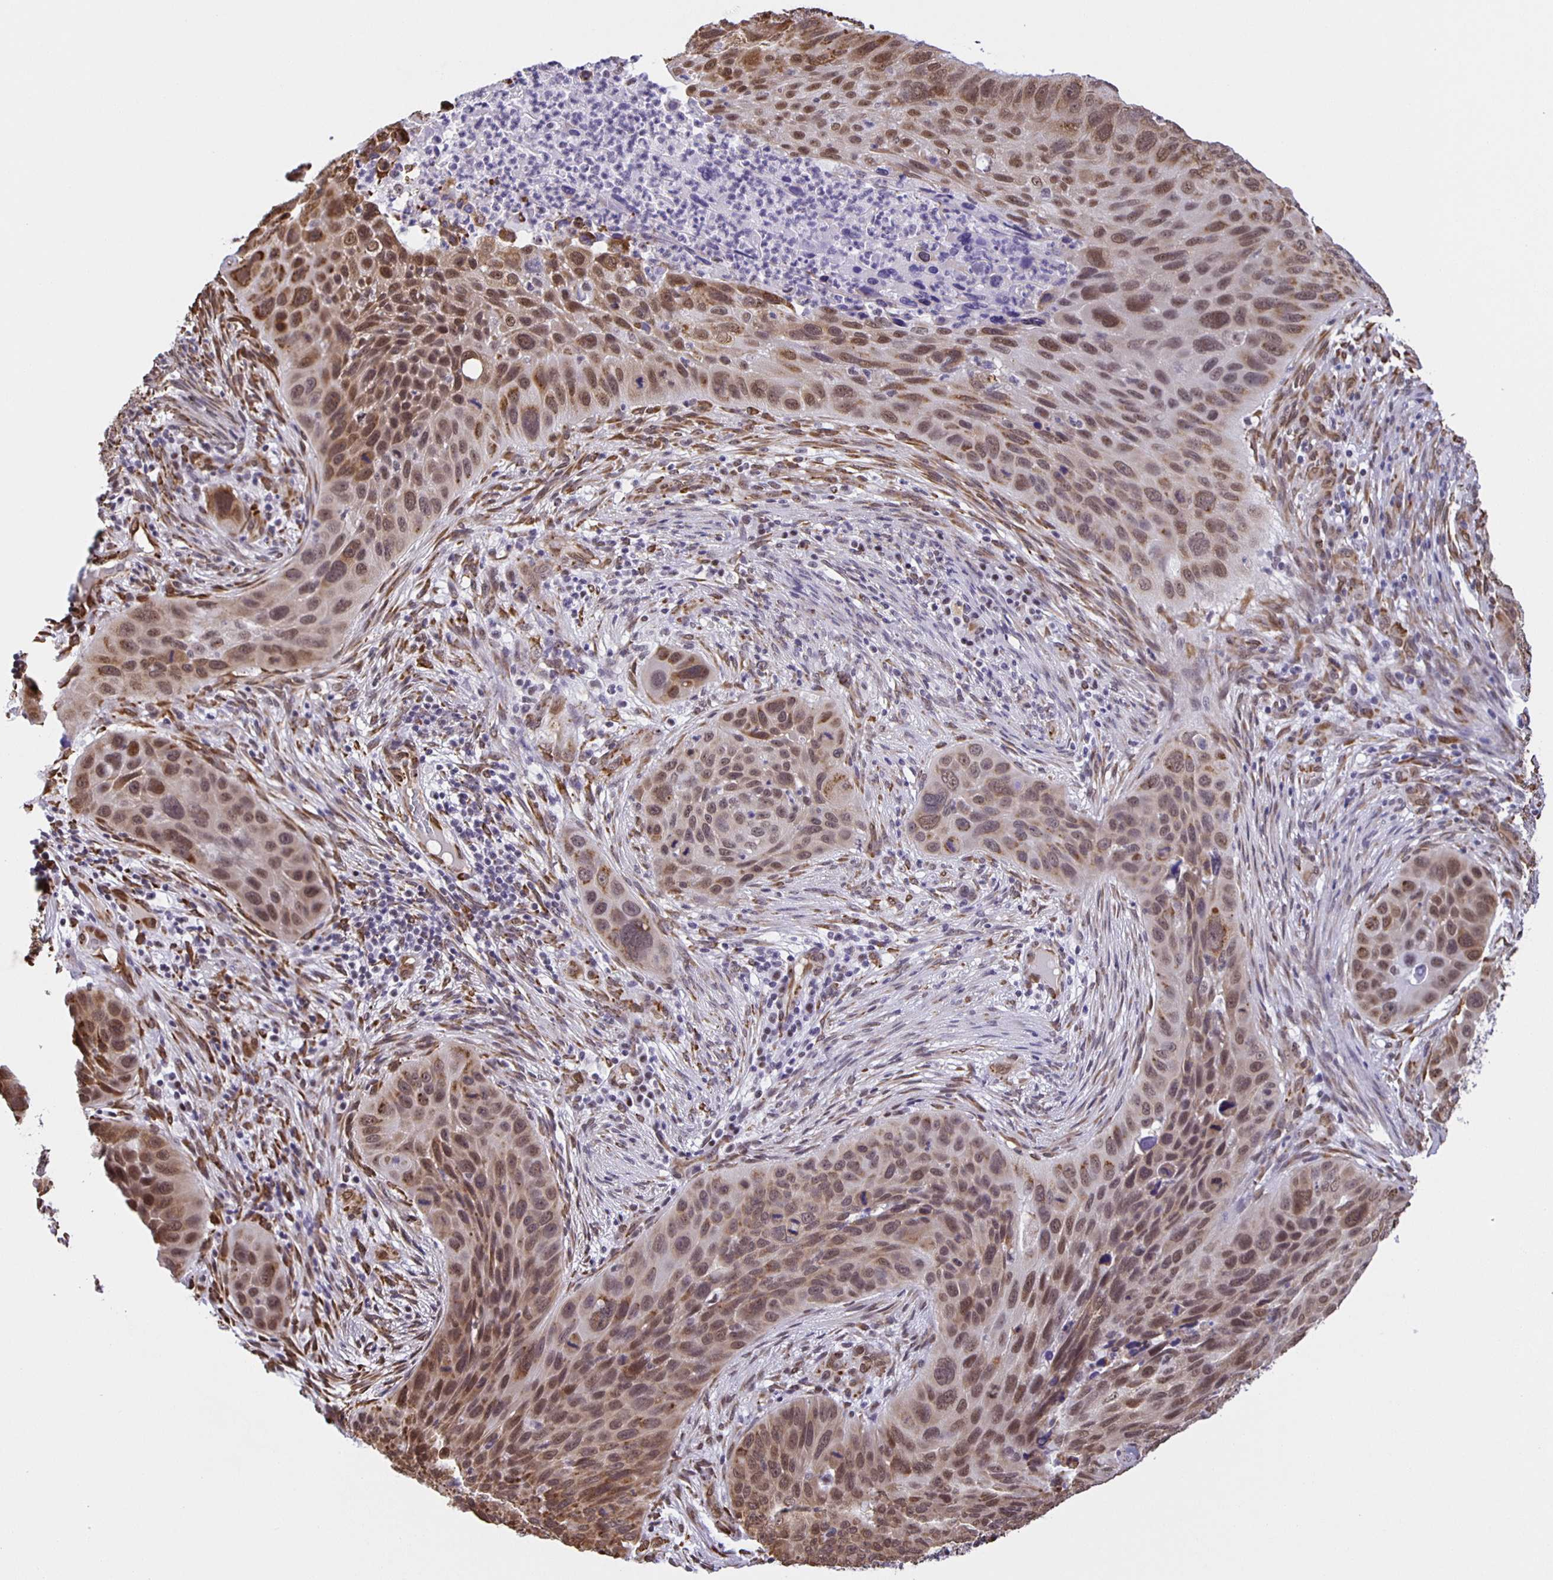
{"staining": {"intensity": "moderate", "quantity": ">75%", "location": "nuclear"}, "tissue": "lung cancer", "cell_type": "Tumor cells", "image_type": "cancer", "snomed": [{"axis": "morphology", "description": "Squamous cell carcinoma, NOS"}, {"axis": "topography", "description": "Lung"}], "caption": "About >75% of tumor cells in lung cancer (squamous cell carcinoma) reveal moderate nuclear protein expression as visualized by brown immunohistochemical staining.", "gene": "ZRANB2", "patient": {"sex": "male", "age": 63}}